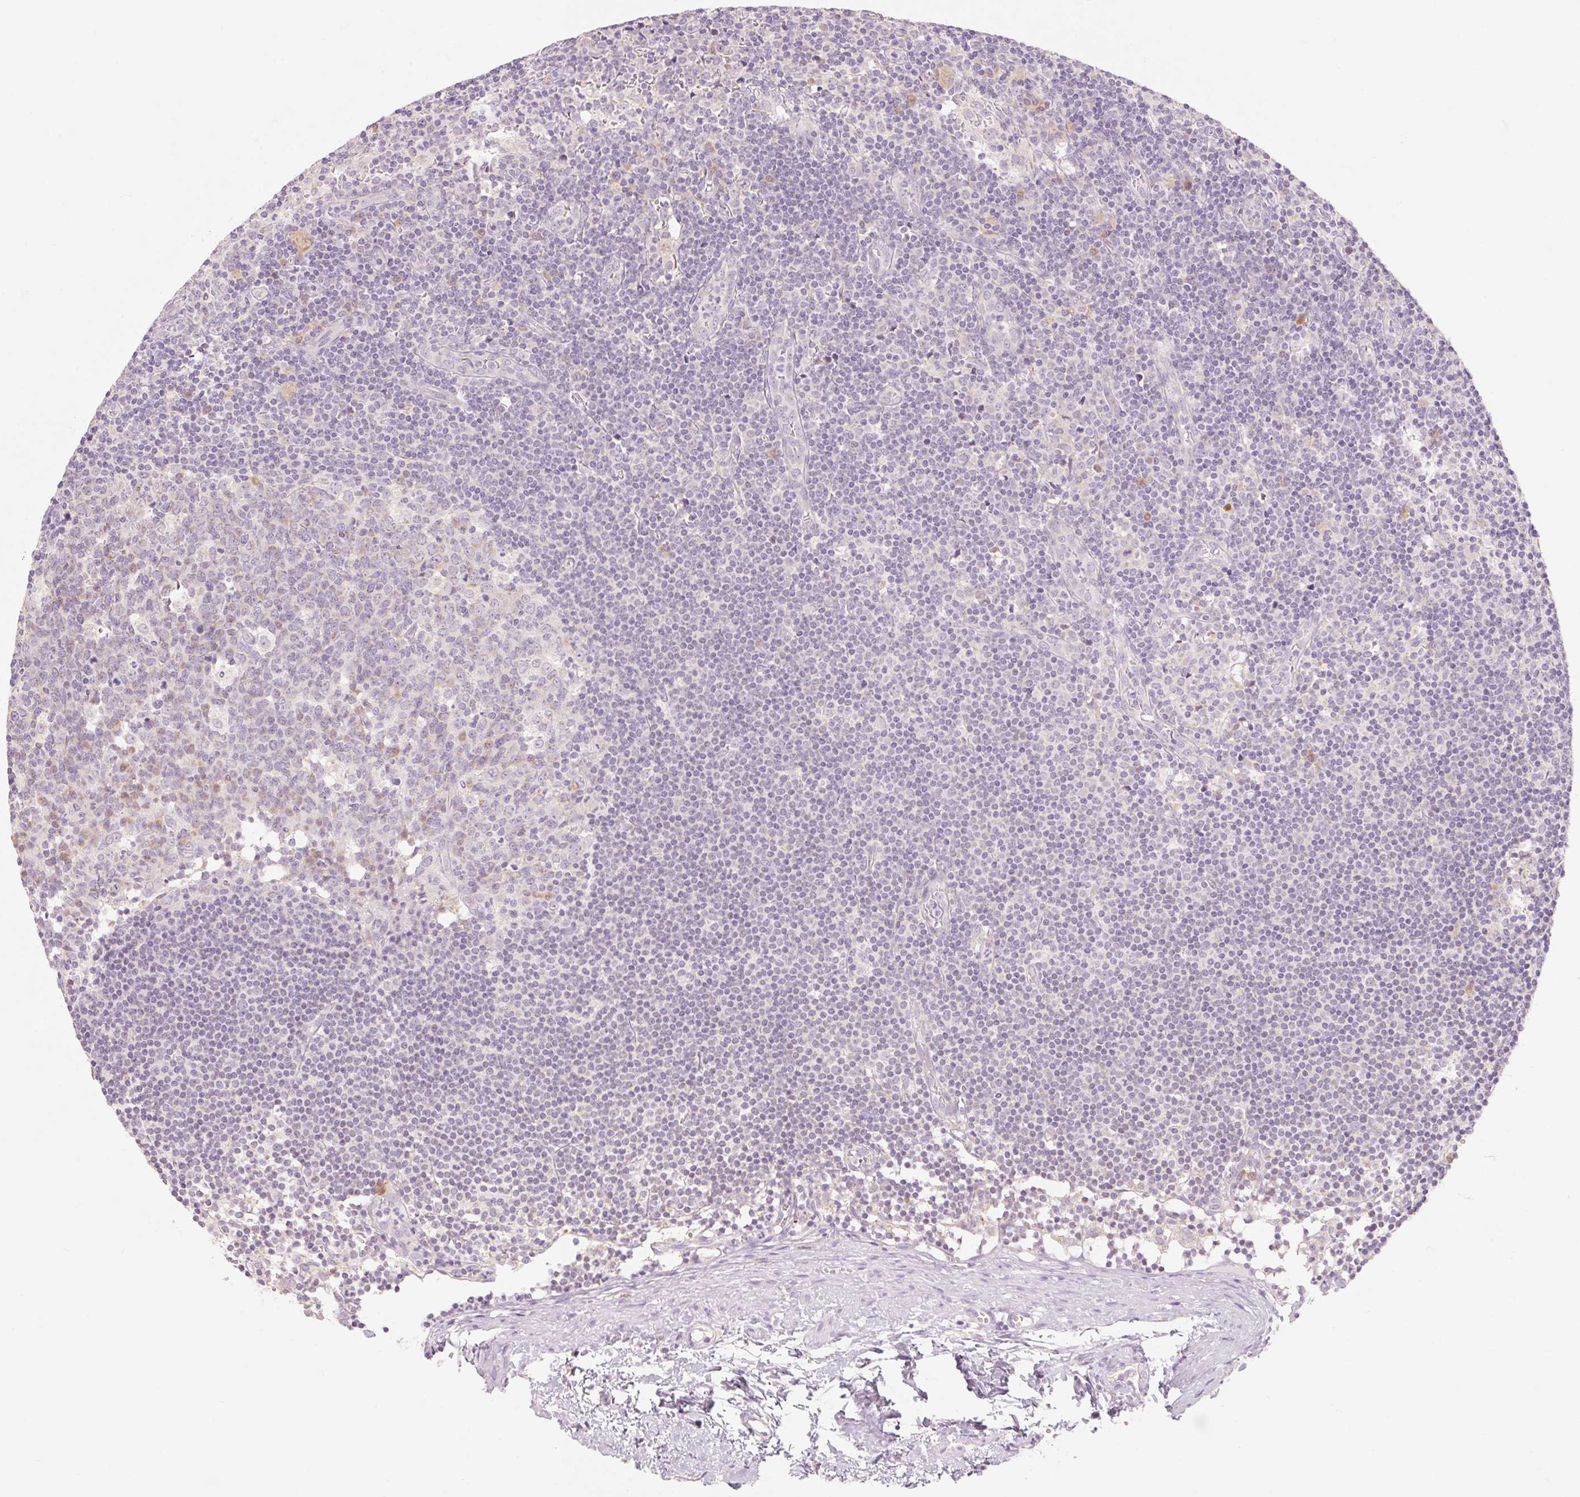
{"staining": {"intensity": "weak", "quantity": "<25%", "location": "cytoplasmic/membranous"}, "tissue": "lymph node", "cell_type": "Germinal center cells", "image_type": "normal", "snomed": [{"axis": "morphology", "description": "Normal tissue, NOS"}, {"axis": "topography", "description": "Lymph node"}], "caption": "This is a micrograph of immunohistochemistry staining of normal lymph node, which shows no positivity in germinal center cells.", "gene": "MYO1D", "patient": {"sex": "female", "age": 45}}